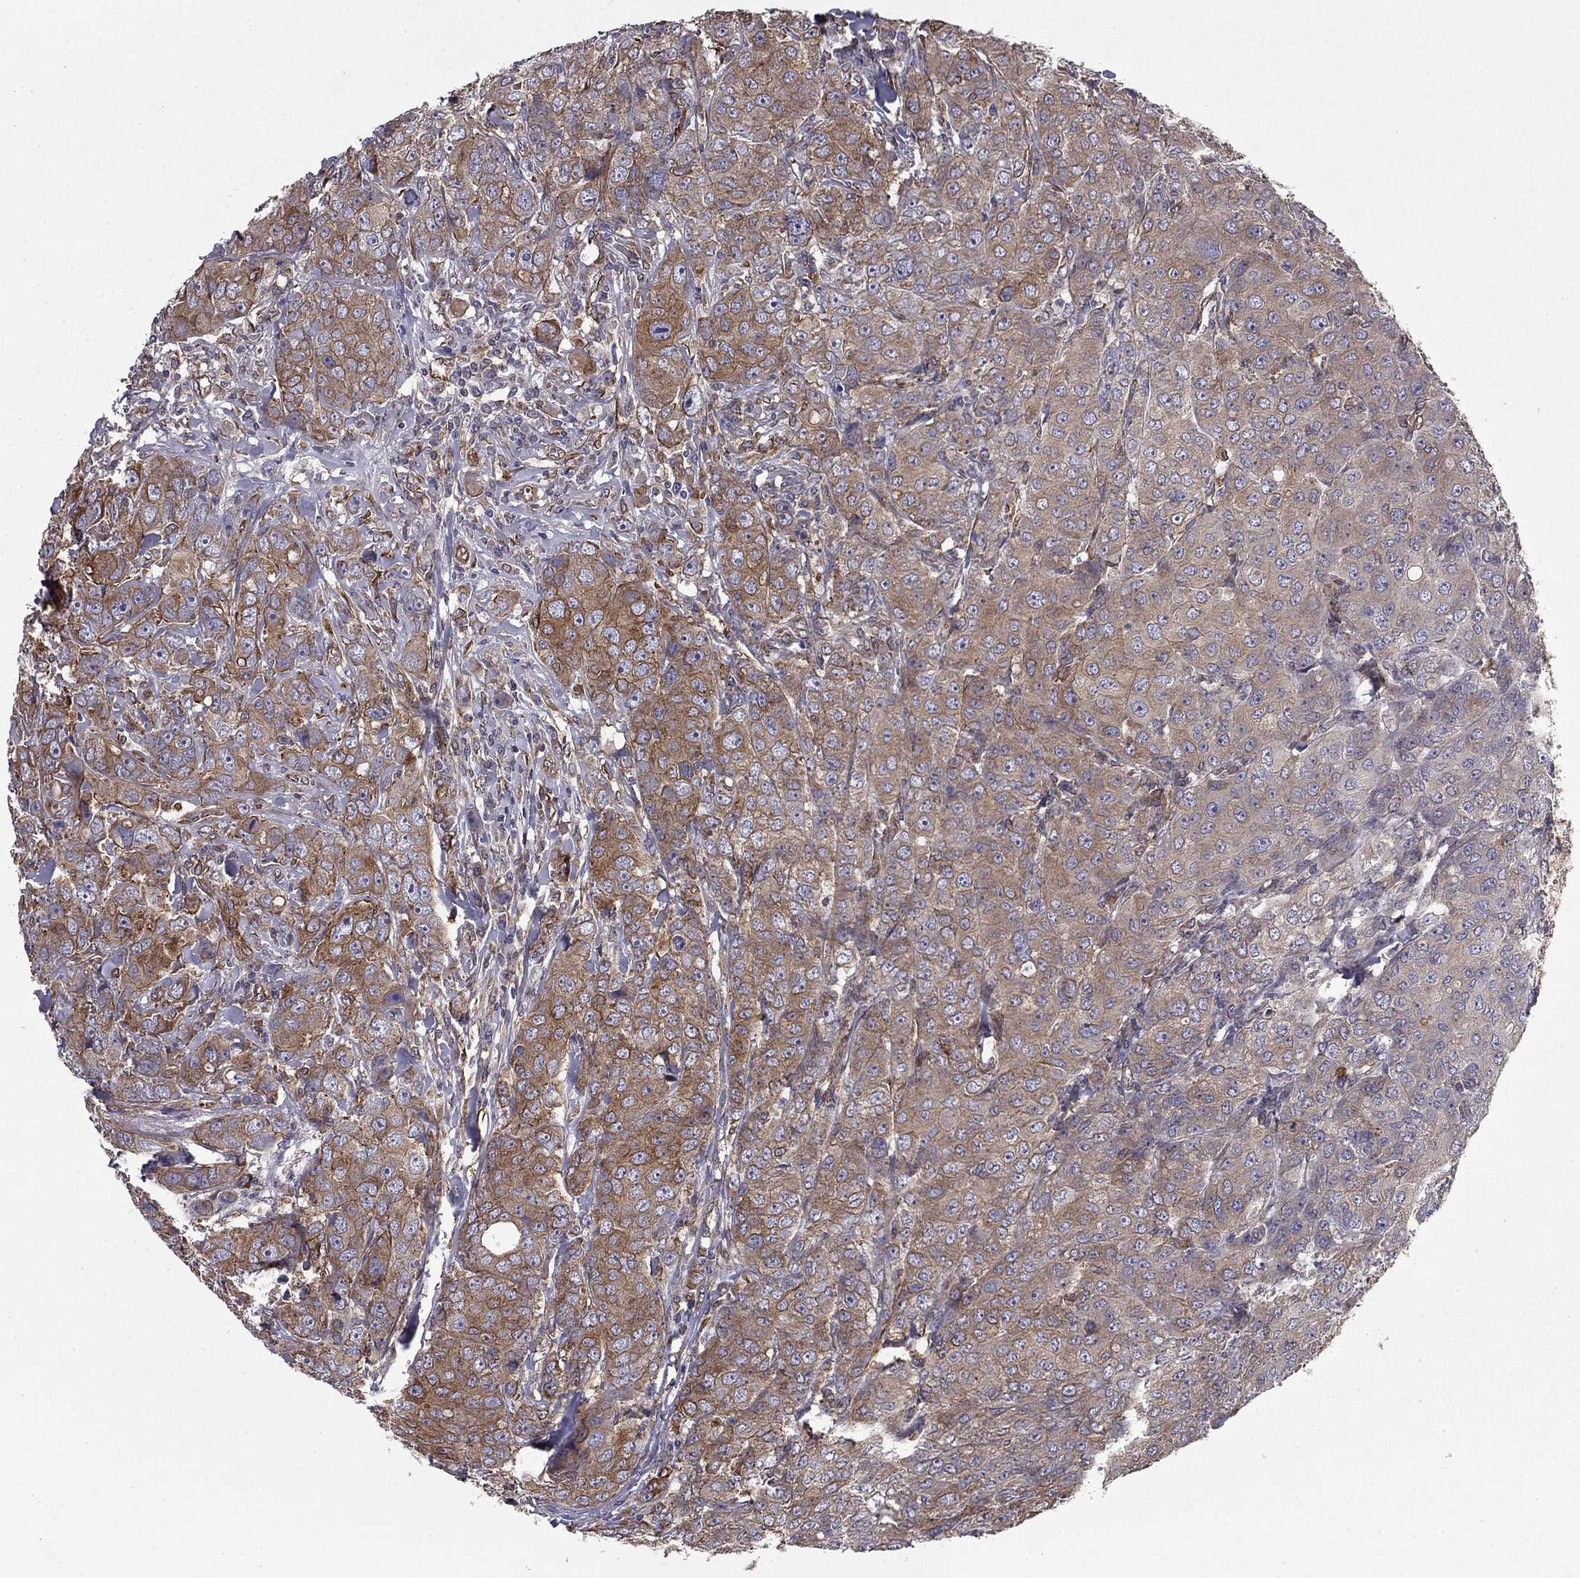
{"staining": {"intensity": "moderate", "quantity": "<25%", "location": "cytoplasmic/membranous"}, "tissue": "breast cancer", "cell_type": "Tumor cells", "image_type": "cancer", "snomed": [{"axis": "morphology", "description": "Duct carcinoma"}, {"axis": "topography", "description": "Breast"}], "caption": "Immunohistochemistry (IHC) (DAB (3,3'-diaminobenzidine)) staining of invasive ductal carcinoma (breast) shows moderate cytoplasmic/membranous protein expression in approximately <25% of tumor cells.", "gene": "SHMT1", "patient": {"sex": "female", "age": 43}}